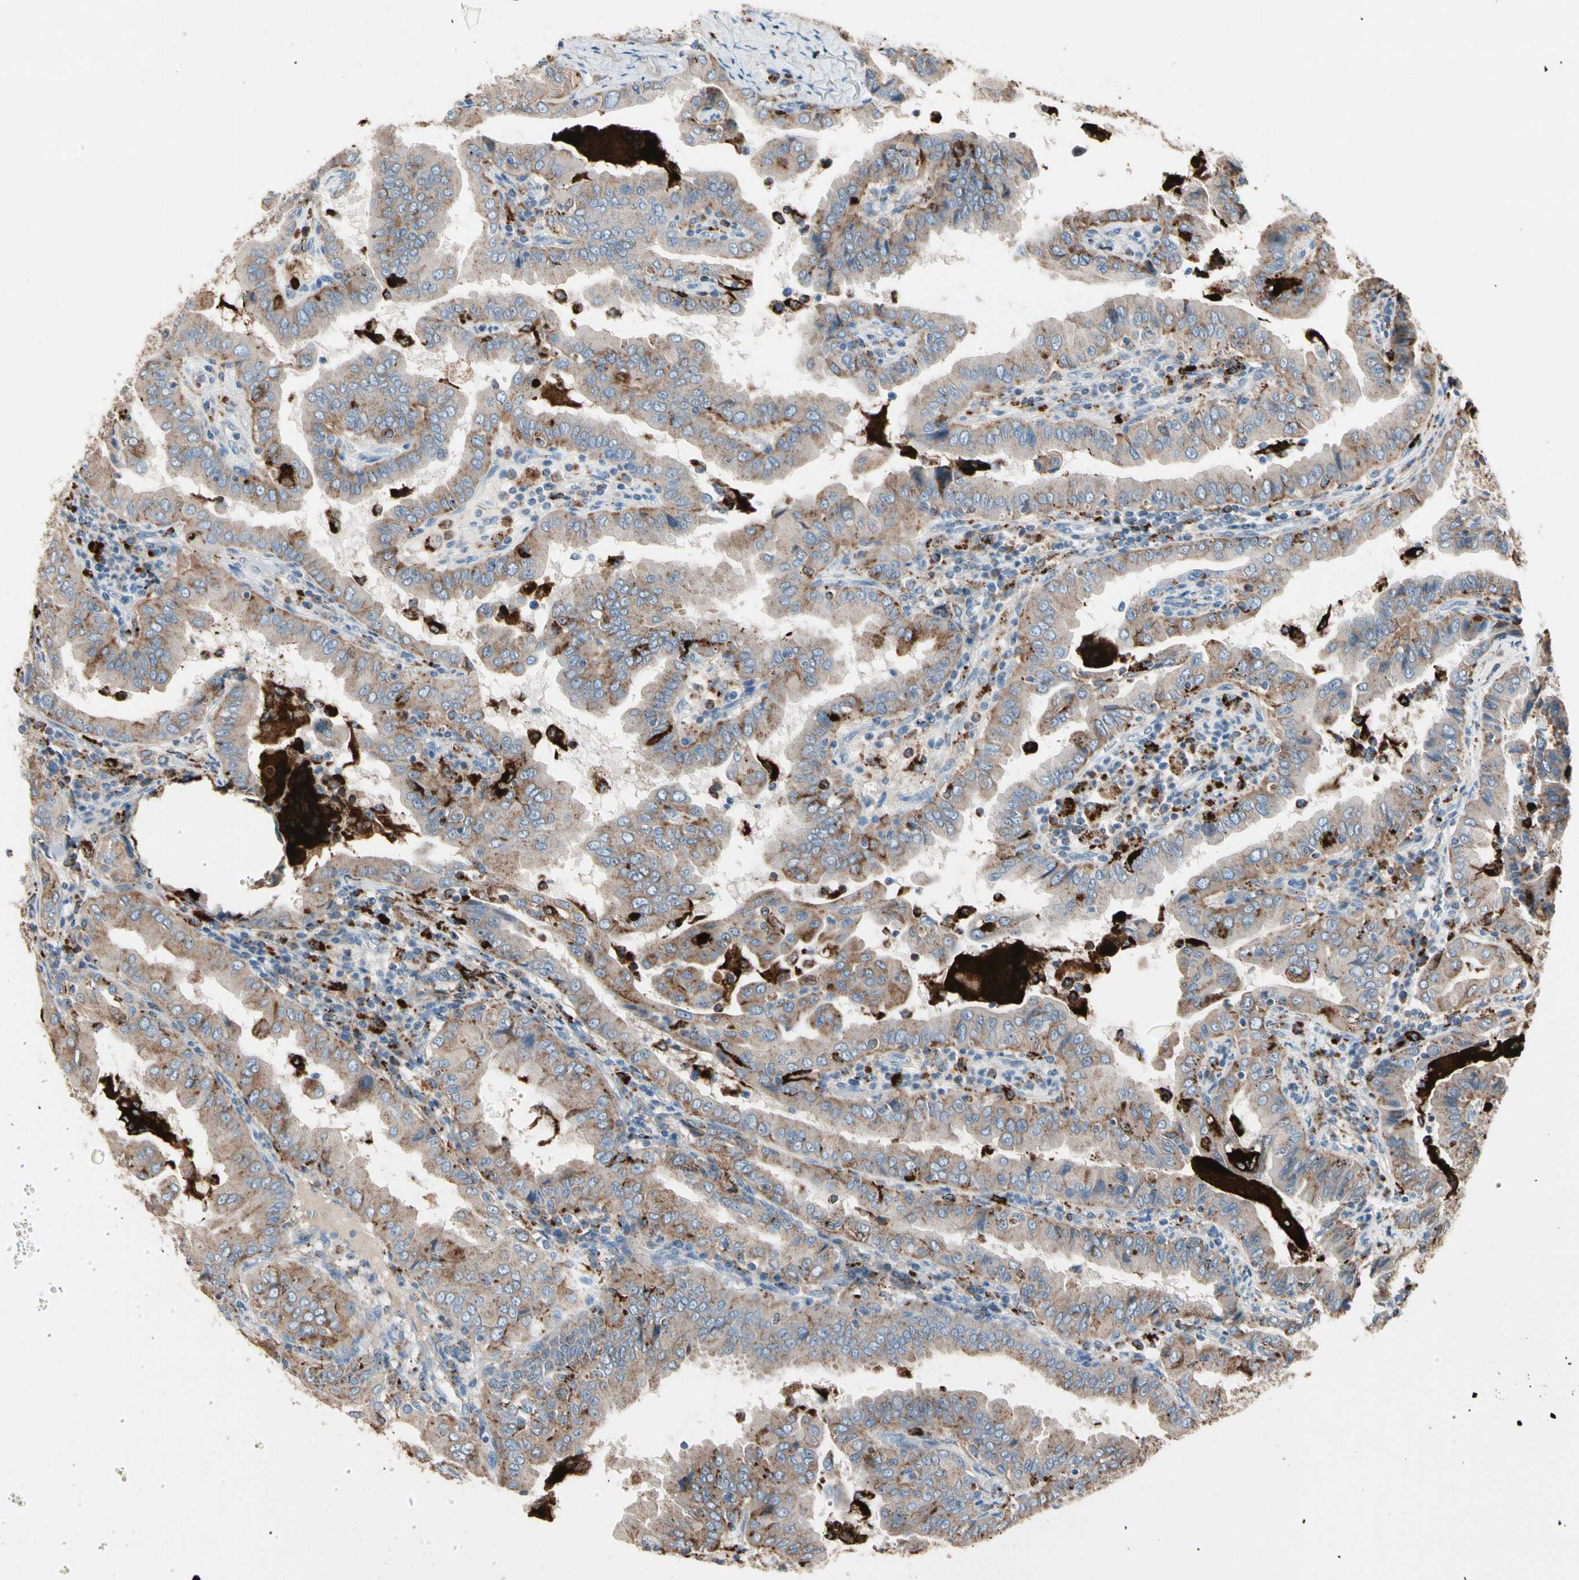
{"staining": {"intensity": "moderate", "quantity": ">75%", "location": "cytoplasmic/membranous"}, "tissue": "thyroid cancer", "cell_type": "Tumor cells", "image_type": "cancer", "snomed": [{"axis": "morphology", "description": "Papillary adenocarcinoma, NOS"}, {"axis": "topography", "description": "Thyroid gland"}], "caption": "Protein staining of thyroid papillary adenocarcinoma tissue shows moderate cytoplasmic/membranous positivity in about >75% of tumor cells. Nuclei are stained in blue.", "gene": "GM2A", "patient": {"sex": "male", "age": 33}}